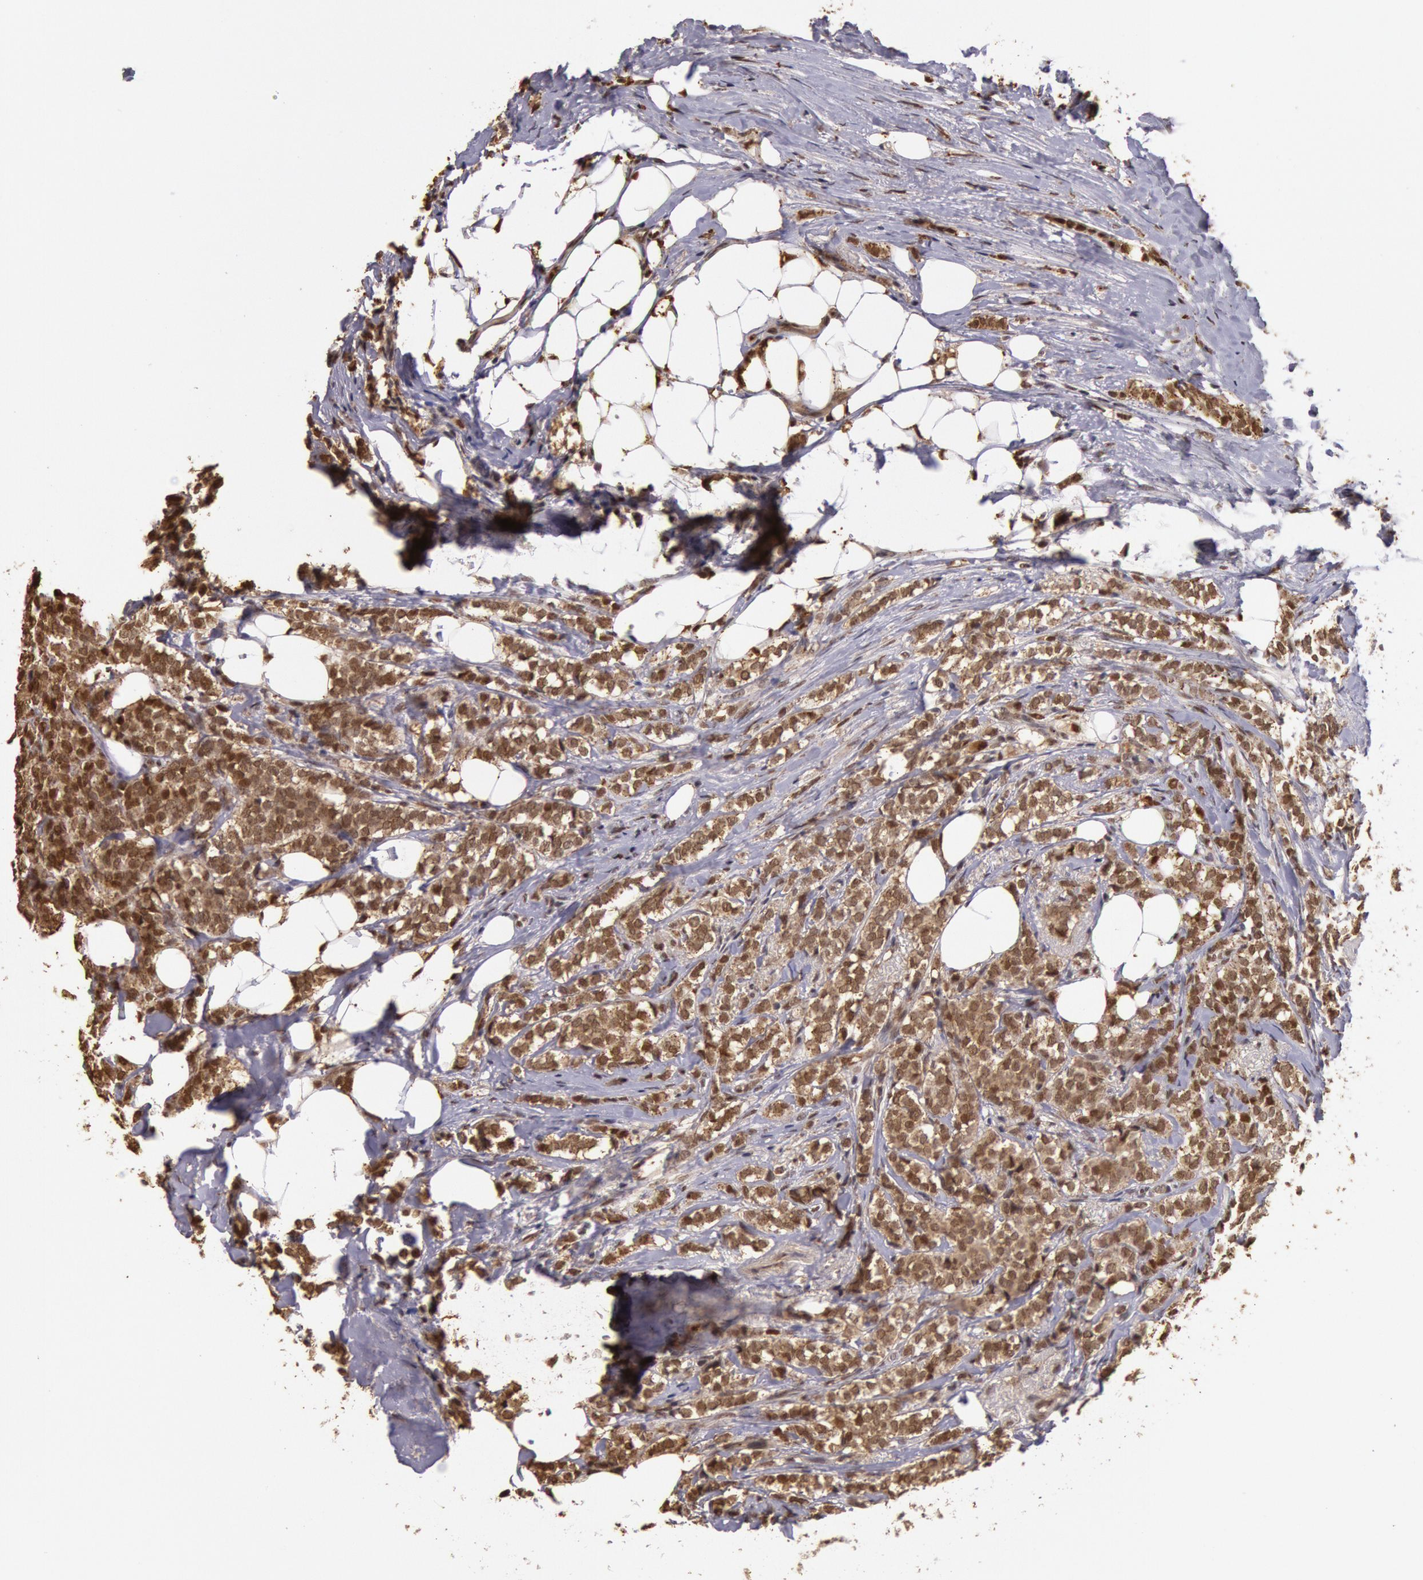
{"staining": {"intensity": "moderate", "quantity": ">75%", "location": "nuclear"}, "tissue": "breast cancer", "cell_type": "Tumor cells", "image_type": "cancer", "snomed": [{"axis": "morphology", "description": "Lobular carcinoma"}, {"axis": "topography", "description": "Breast"}], "caption": "Moderate nuclear staining is appreciated in approximately >75% of tumor cells in breast lobular carcinoma.", "gene": "LIG4", "patient": {"sex": "female", "age": 56}}